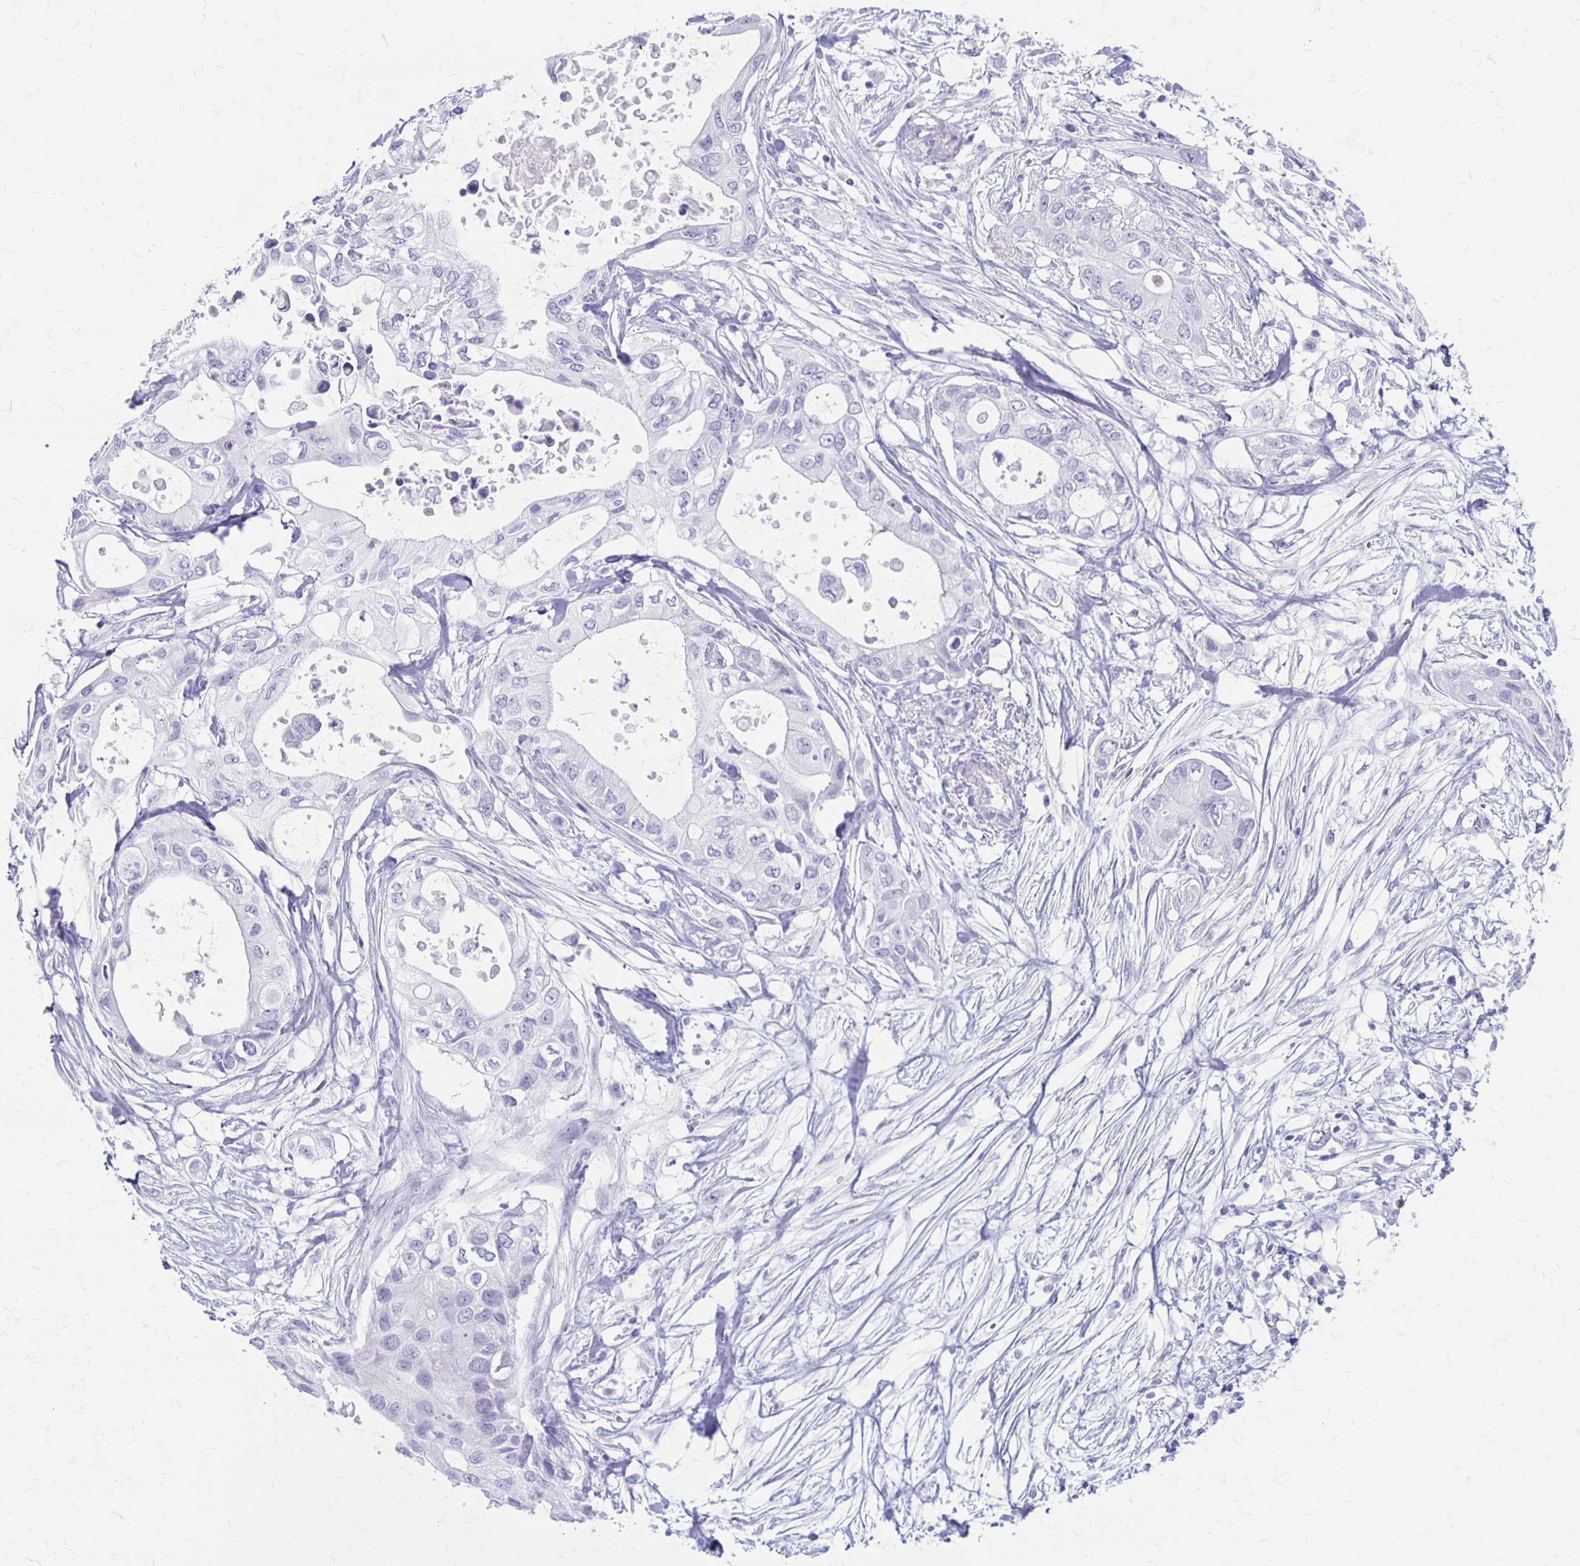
{"staining": {"intensity": "negative", "quantity": "none", "location": "none"}, "tissue": "pancreatic cancer", "cell_type": "Tumor cells", "image_type": "cancer", "snomed": [{"axis": "morphology", "description": "Adenocarcinoma, NOS"}, {"axis": "topography", "description": "Pancreas"}], "caption": "Immunohistochemistry (IHC) histopathology image of adenocarcinoma (pancreatic) stained for a protein (brown), which displays no expression in tumor cells. (DAB IHC with hematoxylin counter stain).", "gene": "MAGEC2", "patient": {"sex": "female", "age": 63}}